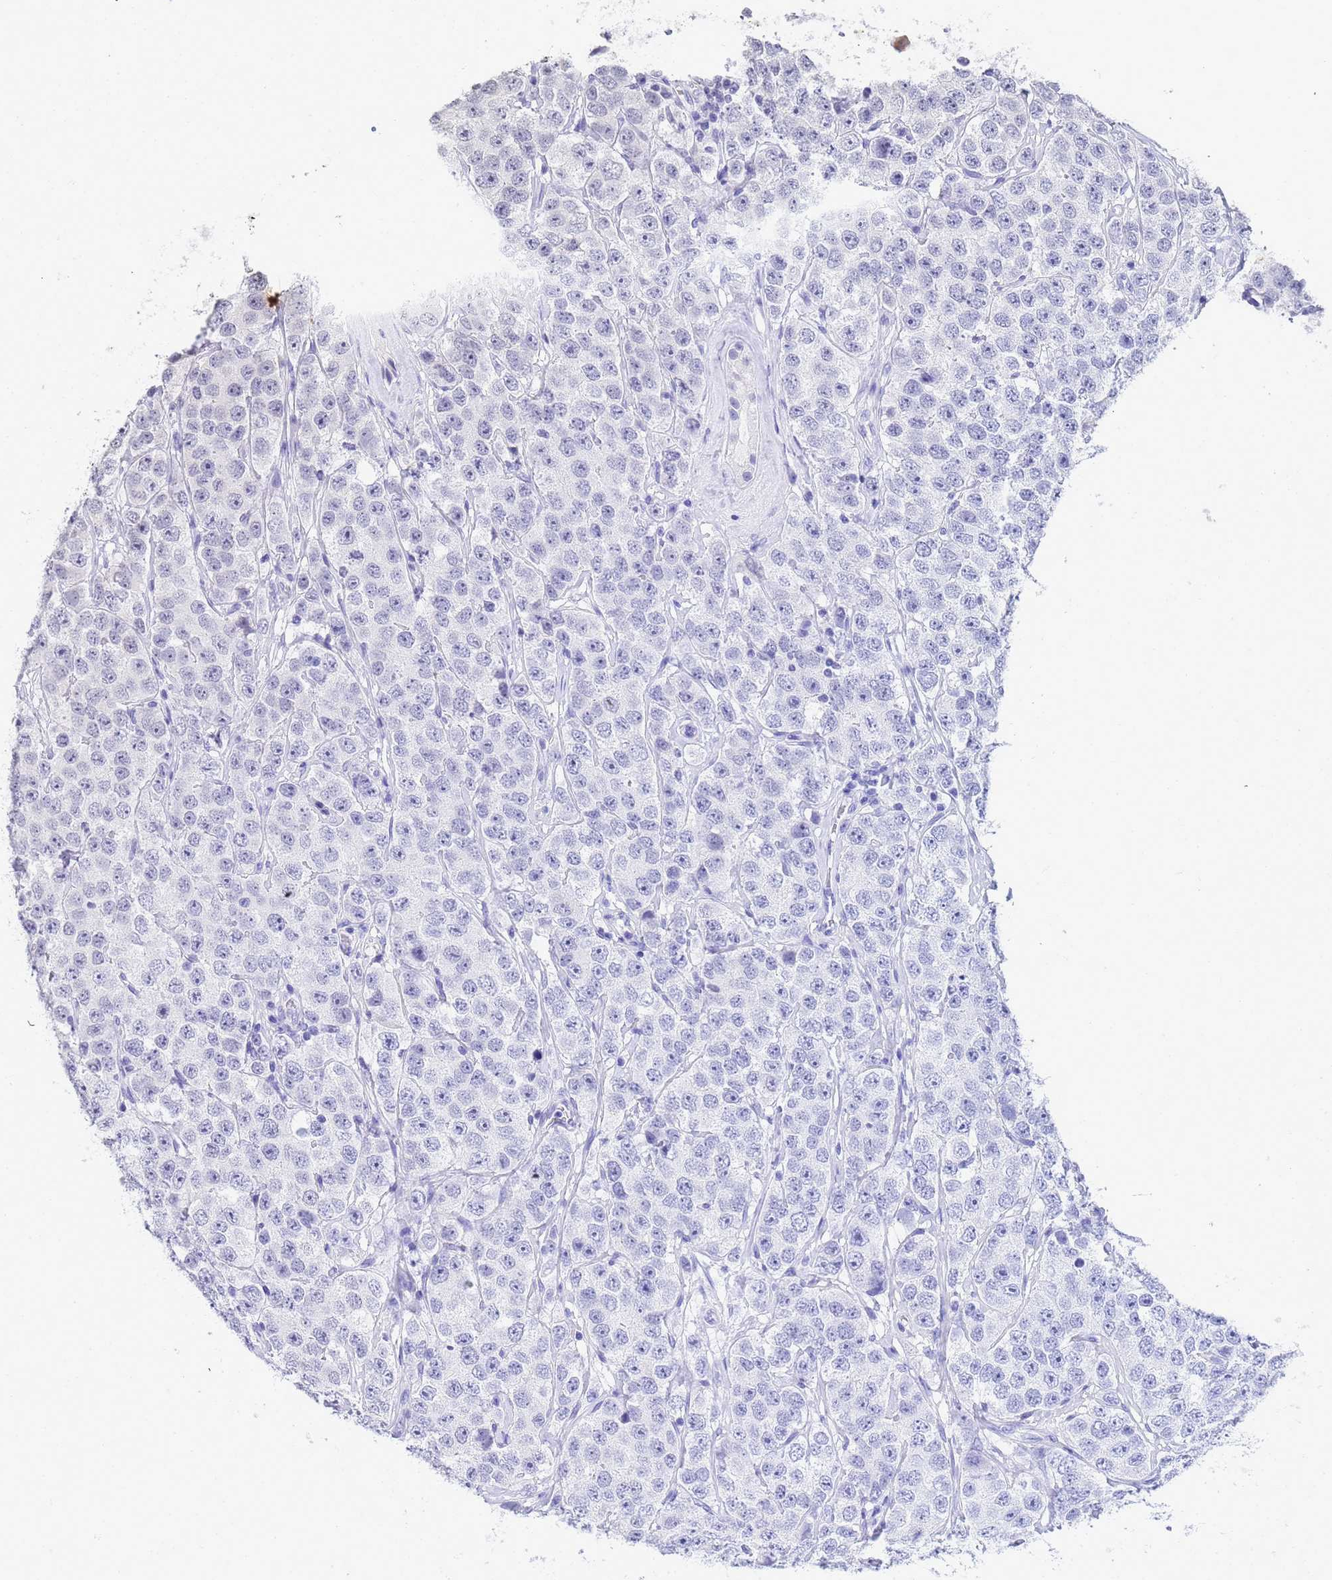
{"staining": {"intensity": "weak", "quantity": "<25%", "location": "nuclear"}, "tissue": "testis cancer", "cell_type": "Tumor cells", "image_type": "cancer", "snomed": [{"axis": "morphology", "description": "Seminoma, NOS"}, {"axis": "topography", "description": "Testis"}], "caption": "Immunohistochemistry (IHC) of human seminoma (testis) displays no staining in tumor cells. Brightfield microscopy of IHC stained with DAB (brown) and hematoxylin (blue), captured at high magnification.", "gene": "MYL7", "patient": {"sex": "male", "age": 28}}